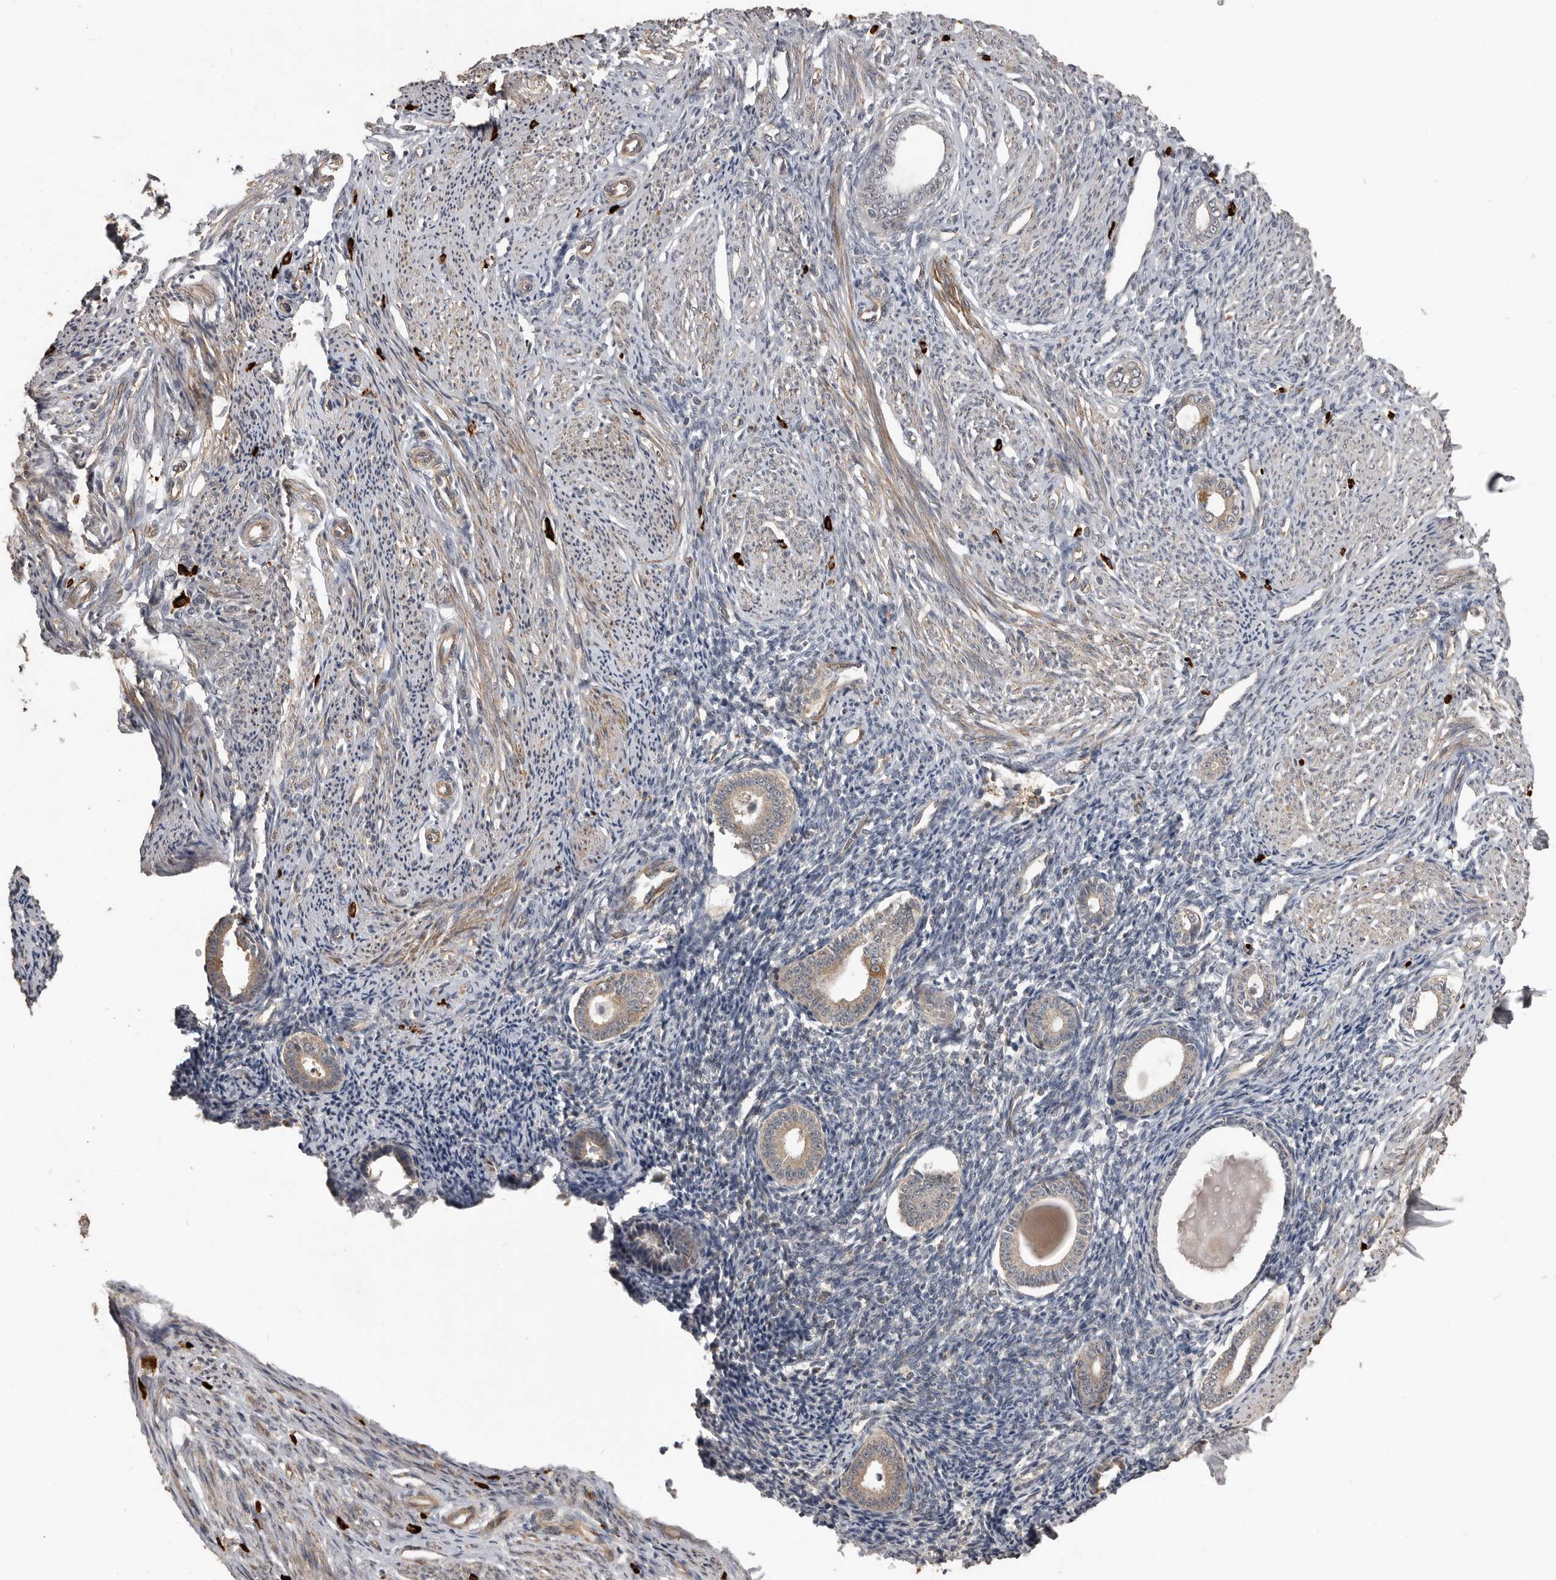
{"staining": {"intensity": "weak", "quantity": "<25%", "location": "cytoplasmic/membranous"}, "tissue": "endometrium", "cell_type": "Cells in endometrial stroma", "image_type": "normal", "snomed": [{"axis": "morphology", "description": "Normal tissue, NOS"}, {"axis": "topography", "description": "Endometrium"}], "caption": "The micrograph shows no staining of cells in endometrial stroma in unremarkable endometrium.", "gene": "BAMBI", "patient": {"sex": "female", "age": 56}}